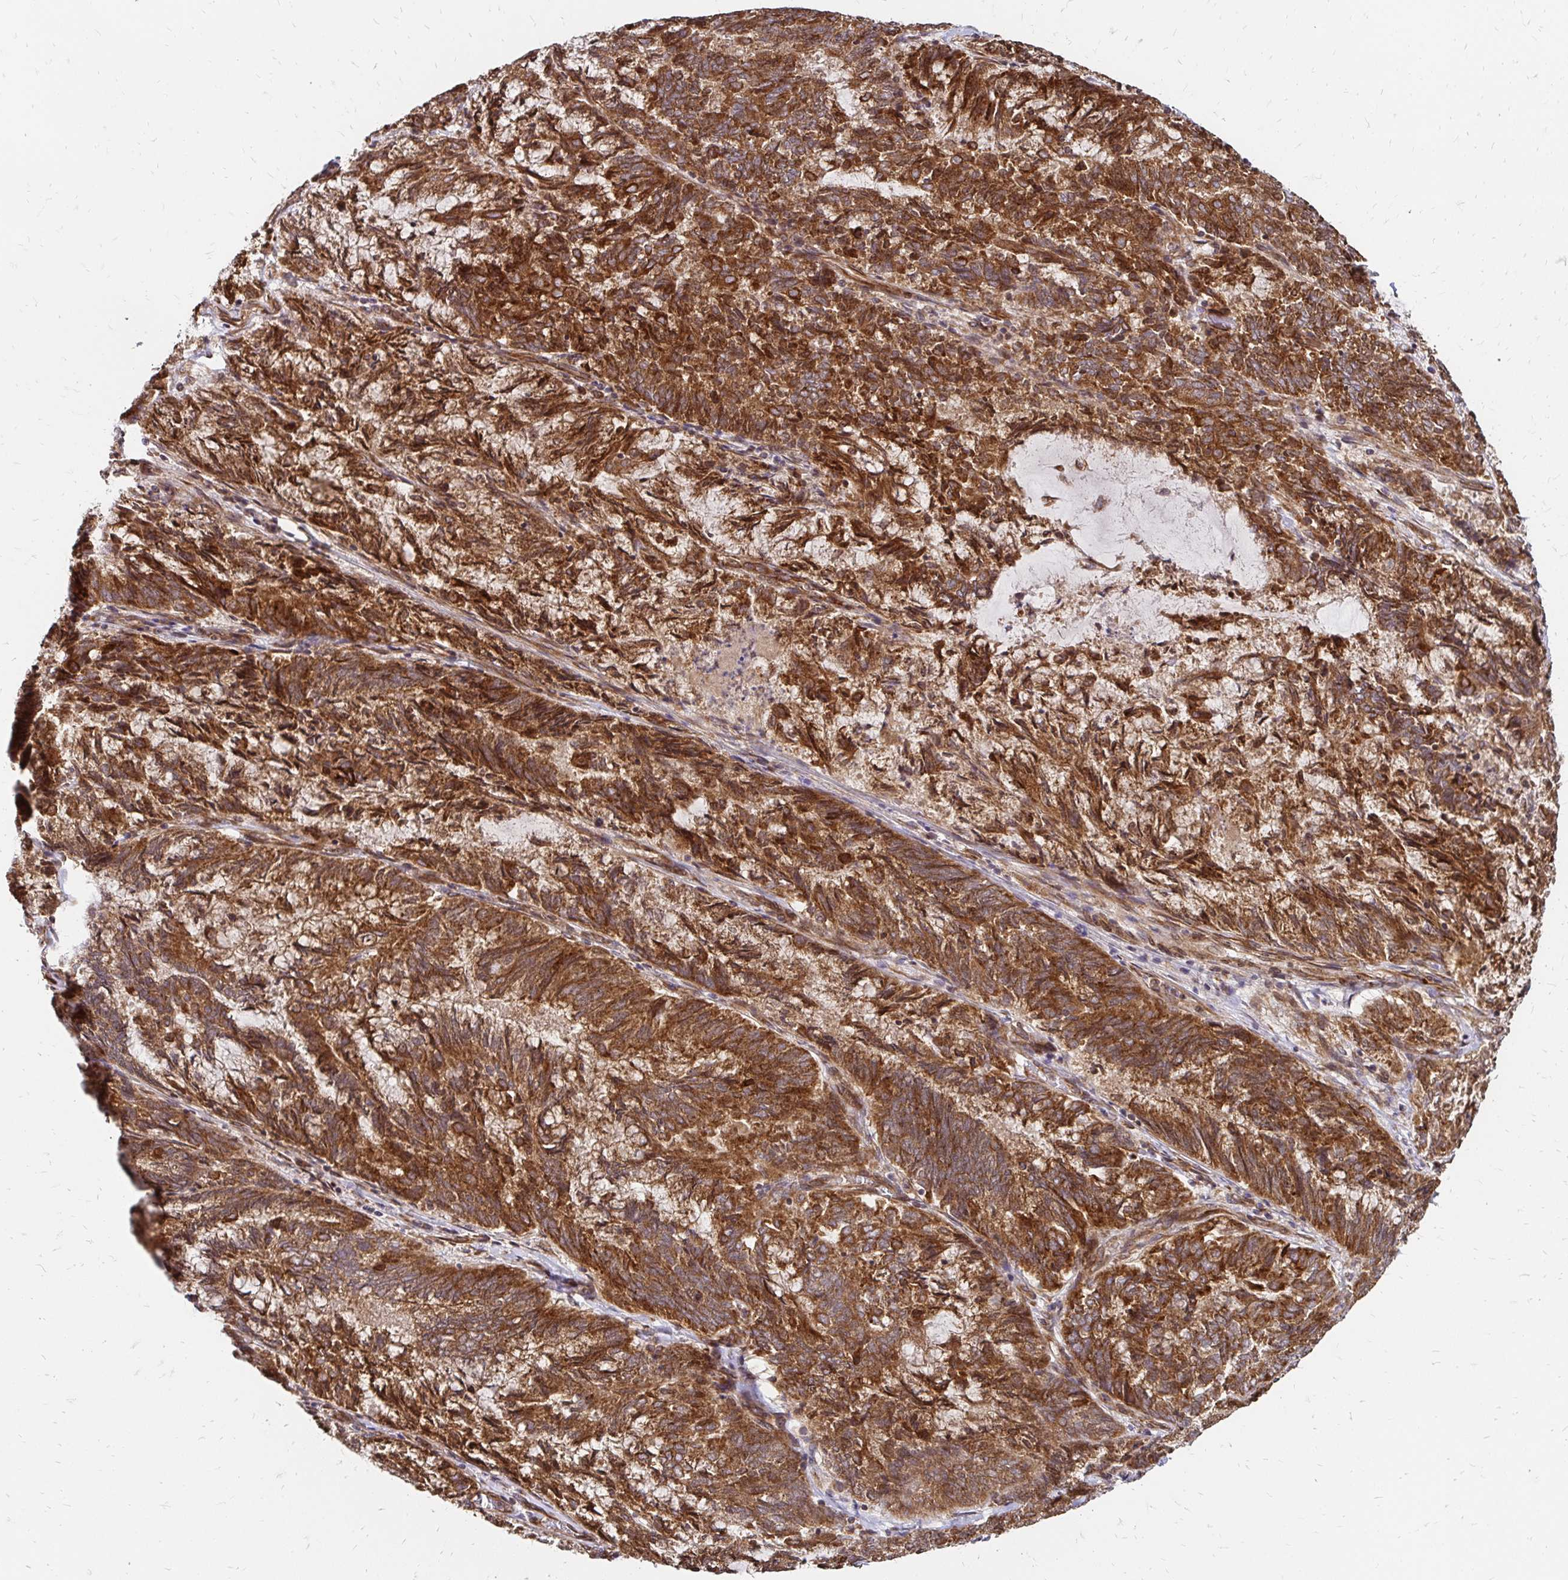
{"staining": {"intensity": "strong", "quantity": ">75%", "location": "cytoplasmic/membranous"}, "tissue": "endometrial cancer", "cell_type": "Tumor cells", "image_type": "cancer", "snomed": [{"axis": "morphology", "description": "Adenocarcinoma, NOS"}, {"axis": "topography", "description": "Endometrium"}], "caption": "Approximately >75% of tumor cells in human endometrial cancer (adenocarcinoma) display strong cytoplasmic/membranous protein staining as visualized by brown immunohistochemical staining.", "gene": "ZW10", "patient": {"sex": "female", "age": 80}}